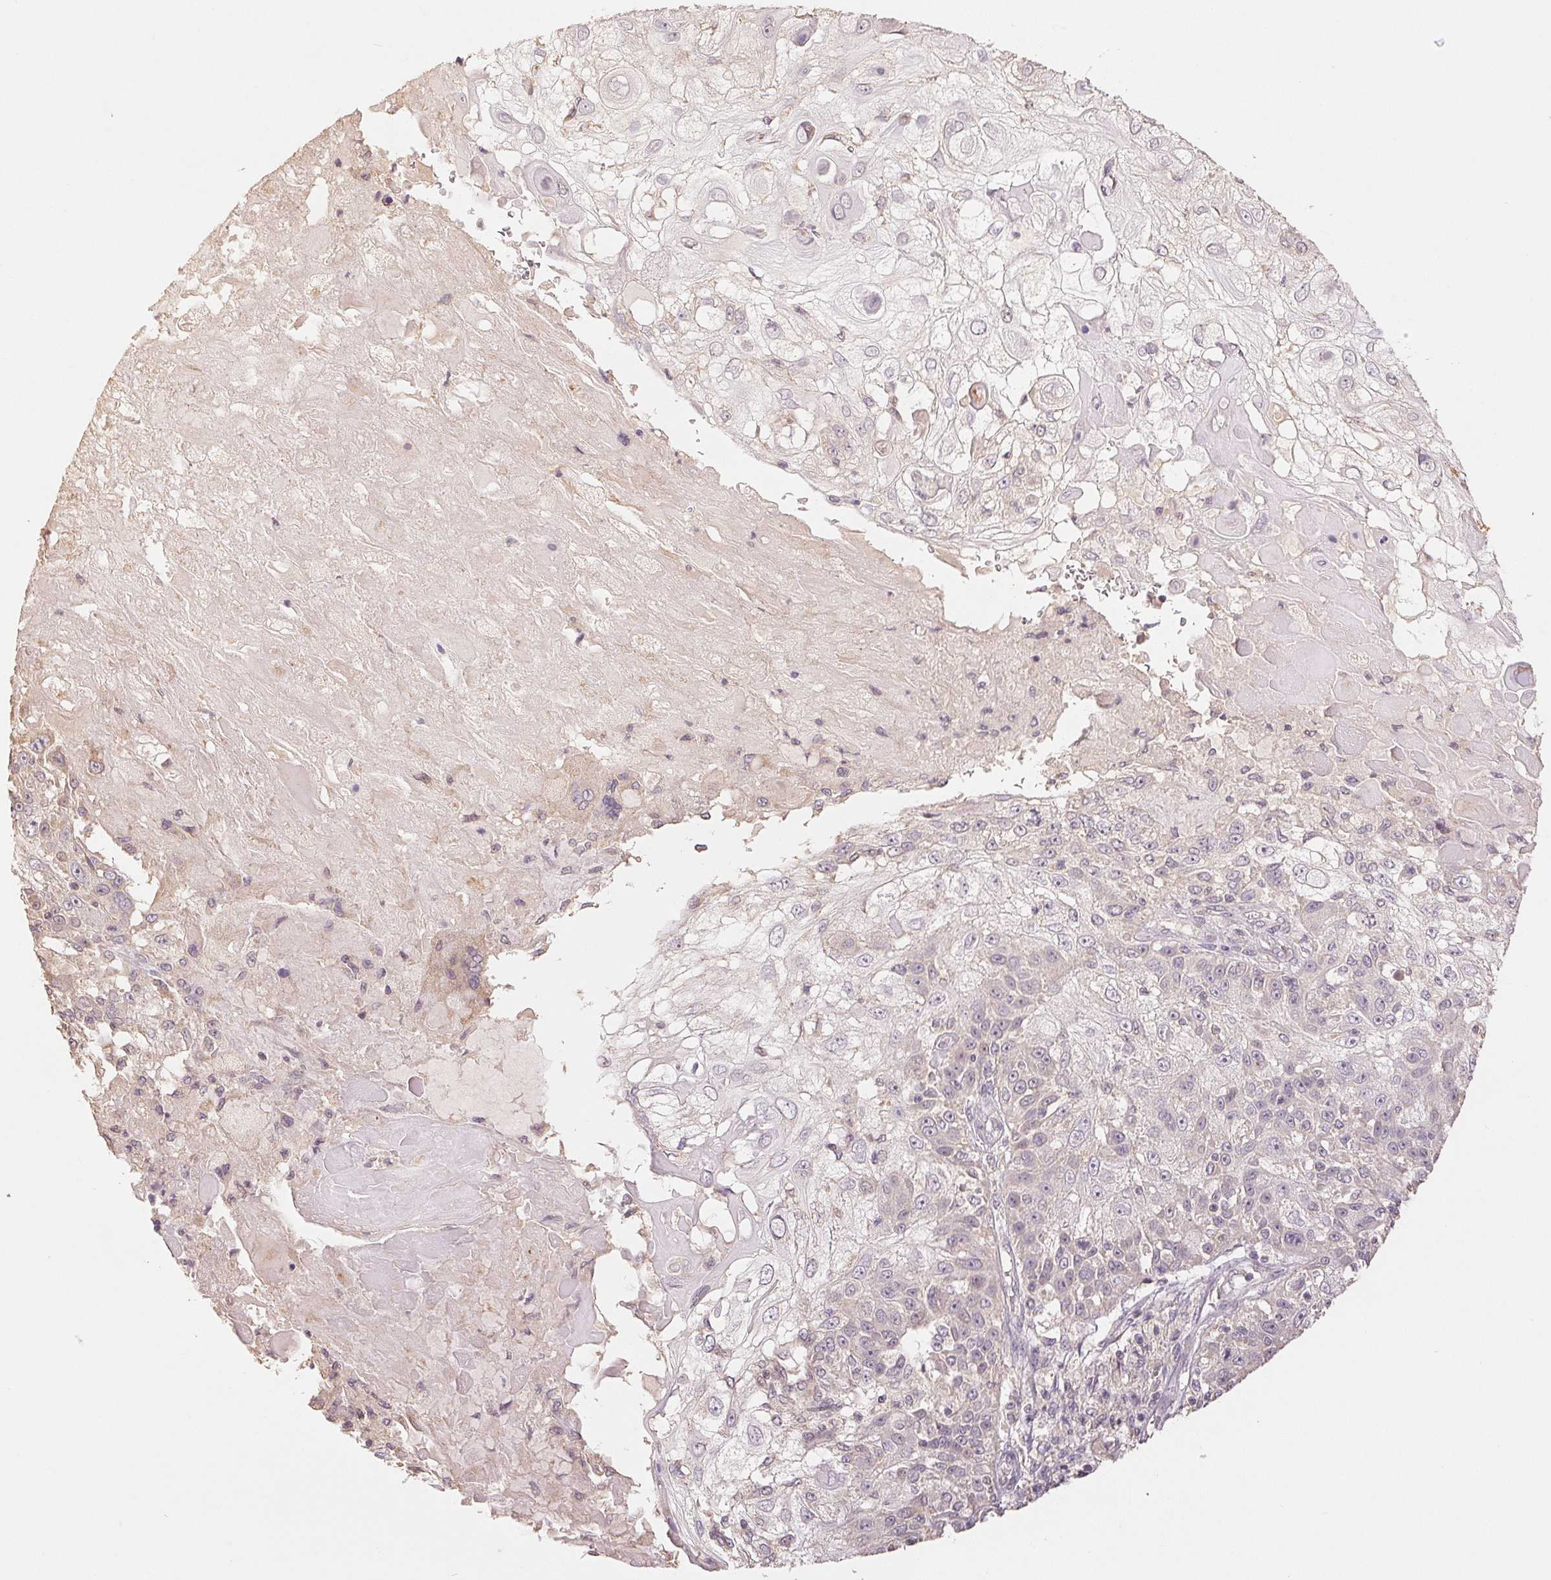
{"staining": {"intensity": "weak", "quantity": "<25%", "location": "nuclear"}, "tissue": "skin cancer", "cell_type": "Tumor cells", "image_type": "cancer", "snomed": [{"axis": "morphology", "description": "Normal tissue, NOS"}, {"axis": "morphology", "description": "Squamous cell carcinoma, NOS"}, {"axis": "topography", "description": "Skin"}], "caption": "Squamous cell carcinoma (skin) was stained to show a protein in brown. There is no significant positivity in tumor cells. (Brightfield microscopy of DAB (3,3'-diaminobenzidine) immunohistochemistry at high magnification).", "gene": "COX14", "patient": {"sex": "female", "age": 83}}